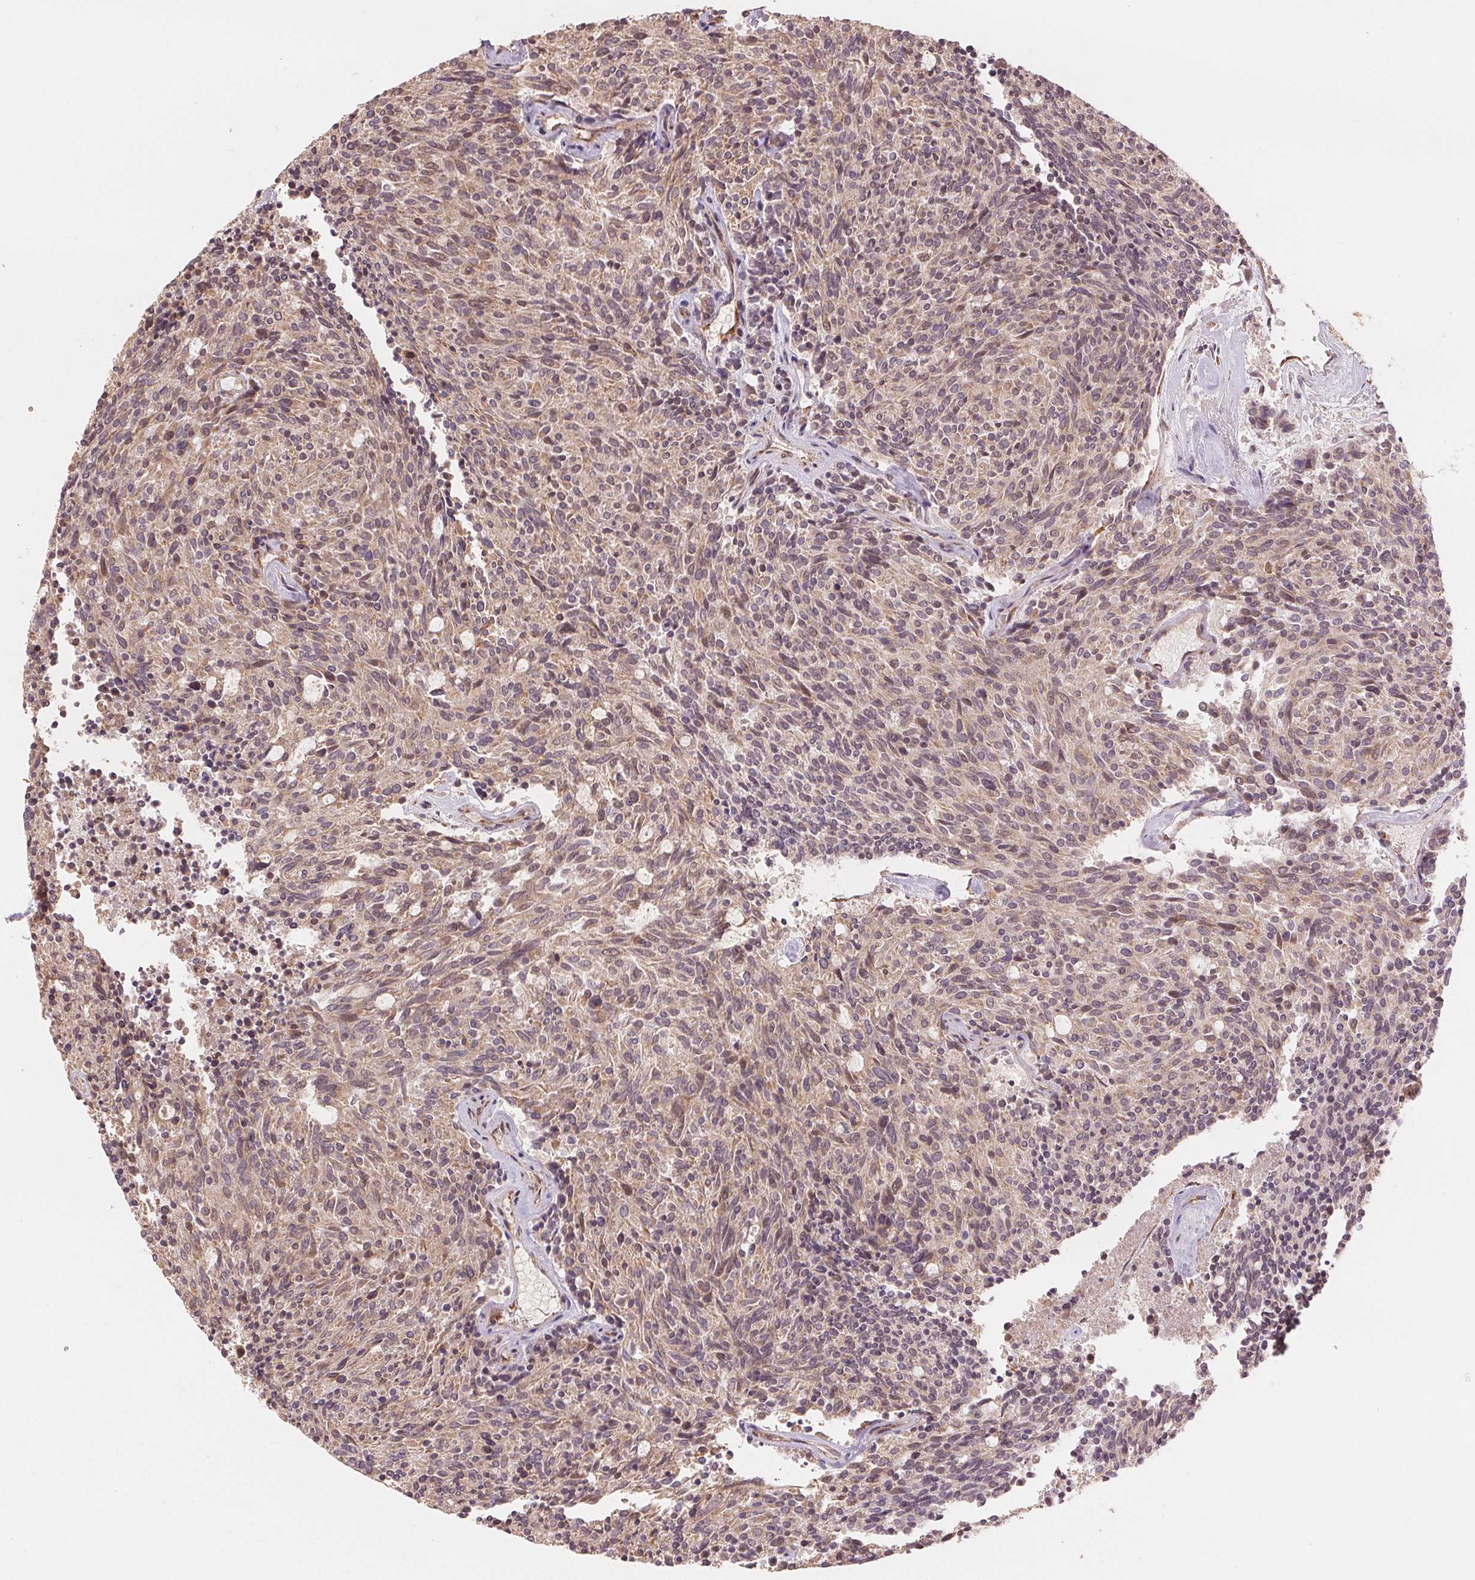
{"staining": {"intensity": "weak", "quantity": ">75%", "location": "cytoplasmic/membranous"}, "tissue": "carcinoid", "cell_type": "Tumor cells", "image_type": "cancer", "snomed": [{"axis": "morphology", "description": "Carcinoid, malignant, NOS"}, {"axis": "topography", "description": "Pancreas"}], "caption": "Human carcinoid (malignant) stained for a protein (brown) exhibits weak cytoplasmic/membranous positive positivity in approximately >75% of tumor cells.", "gene": "SLC20A1", "patient": {"sex": "female", "age": 54}}